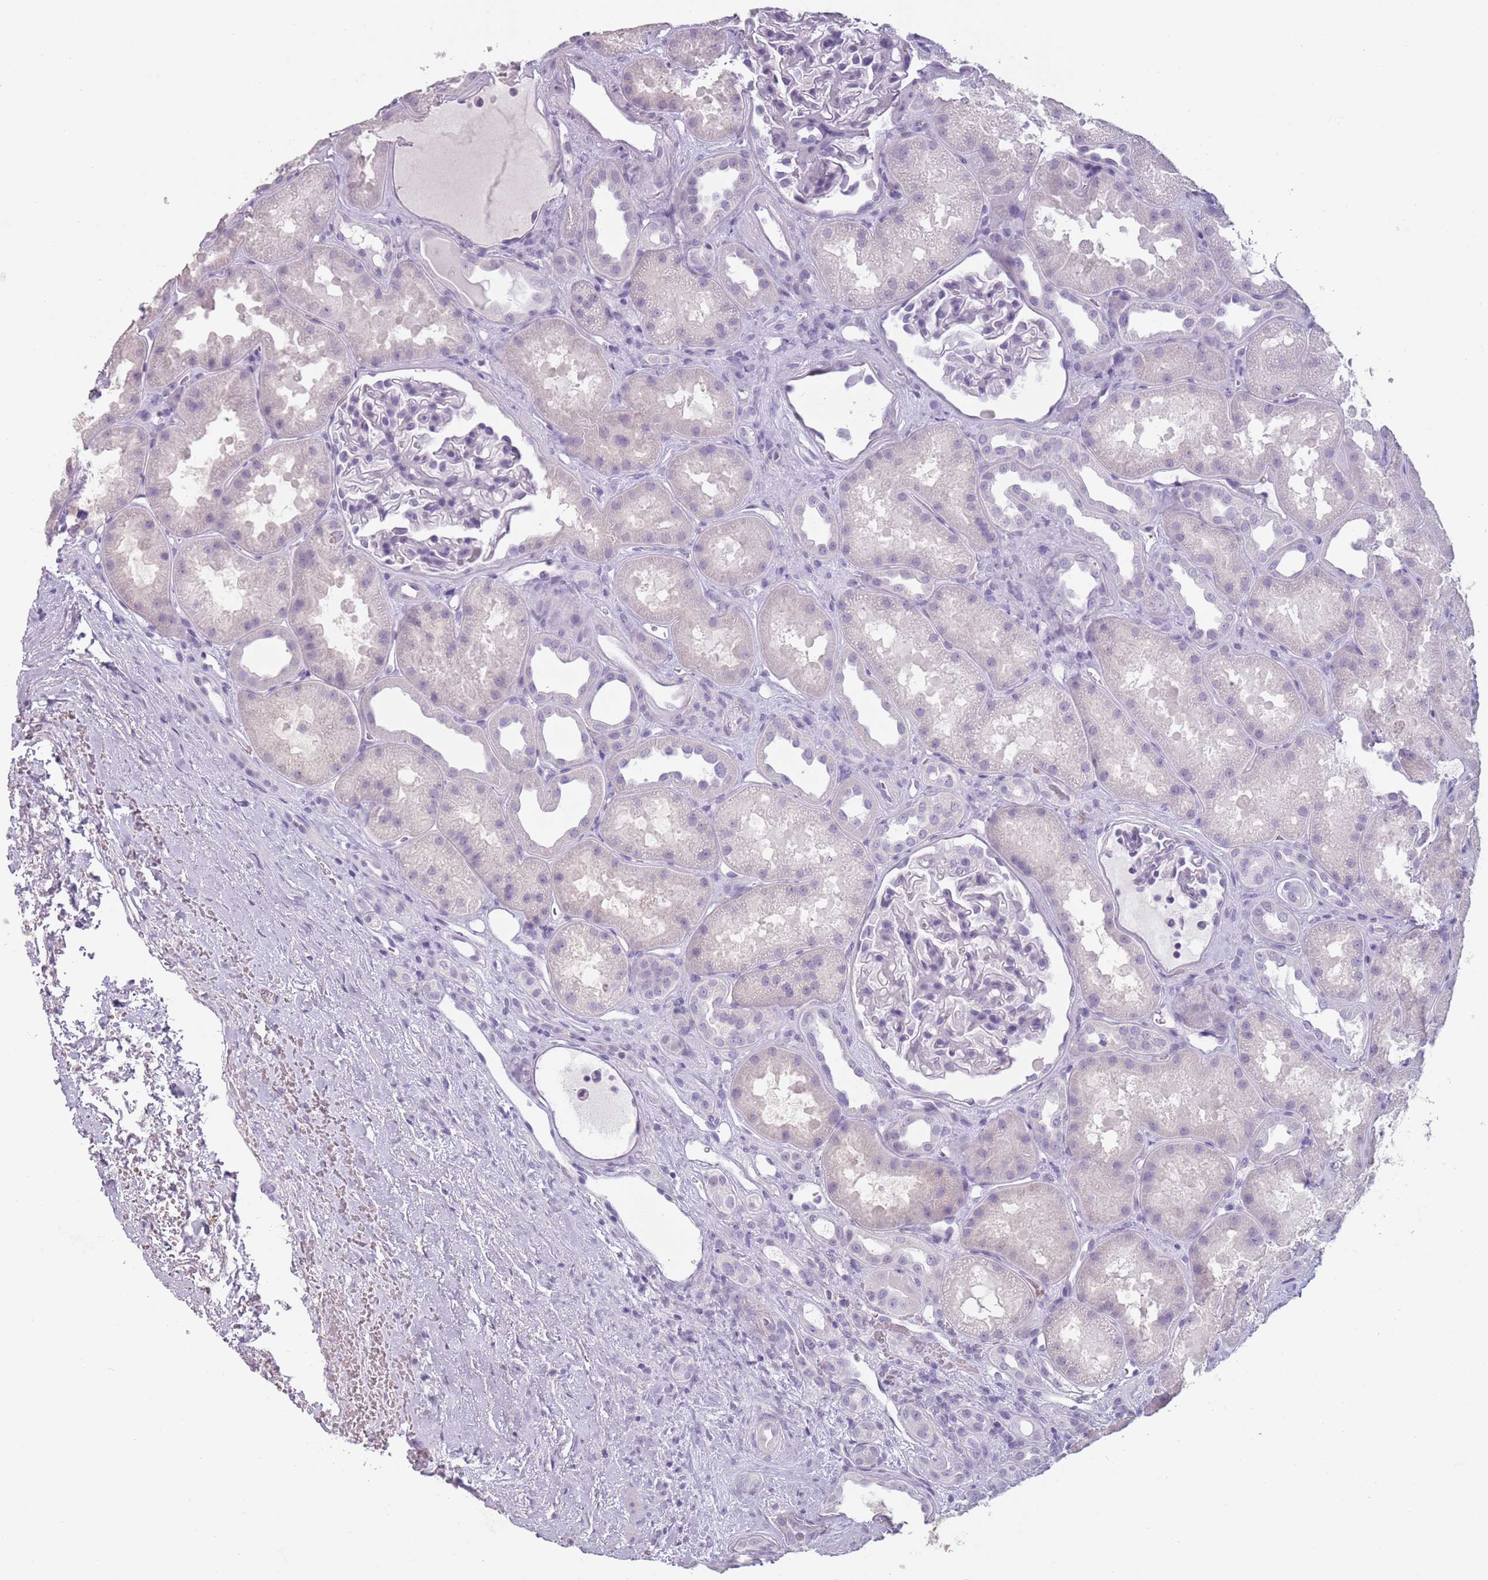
{"staining": {"intensity": "negative", "quantity": "none", "location": "none"}, "tissue": "kidney", "cell_type": "Cells in glomeruli", "image_type": "normal", "snomed": [{"axis": "morphology", "description": "Normal tissue, NOS"}, {"axis": "topography", "description": "Kidney"}], "caption": "DAB immunohistochemical staining of unremarkable human kidney demonstrates no significant expression in cells in glomeruli.", "gene": "PIEZO1", "patient": {"sex": "male", "age": 61}}